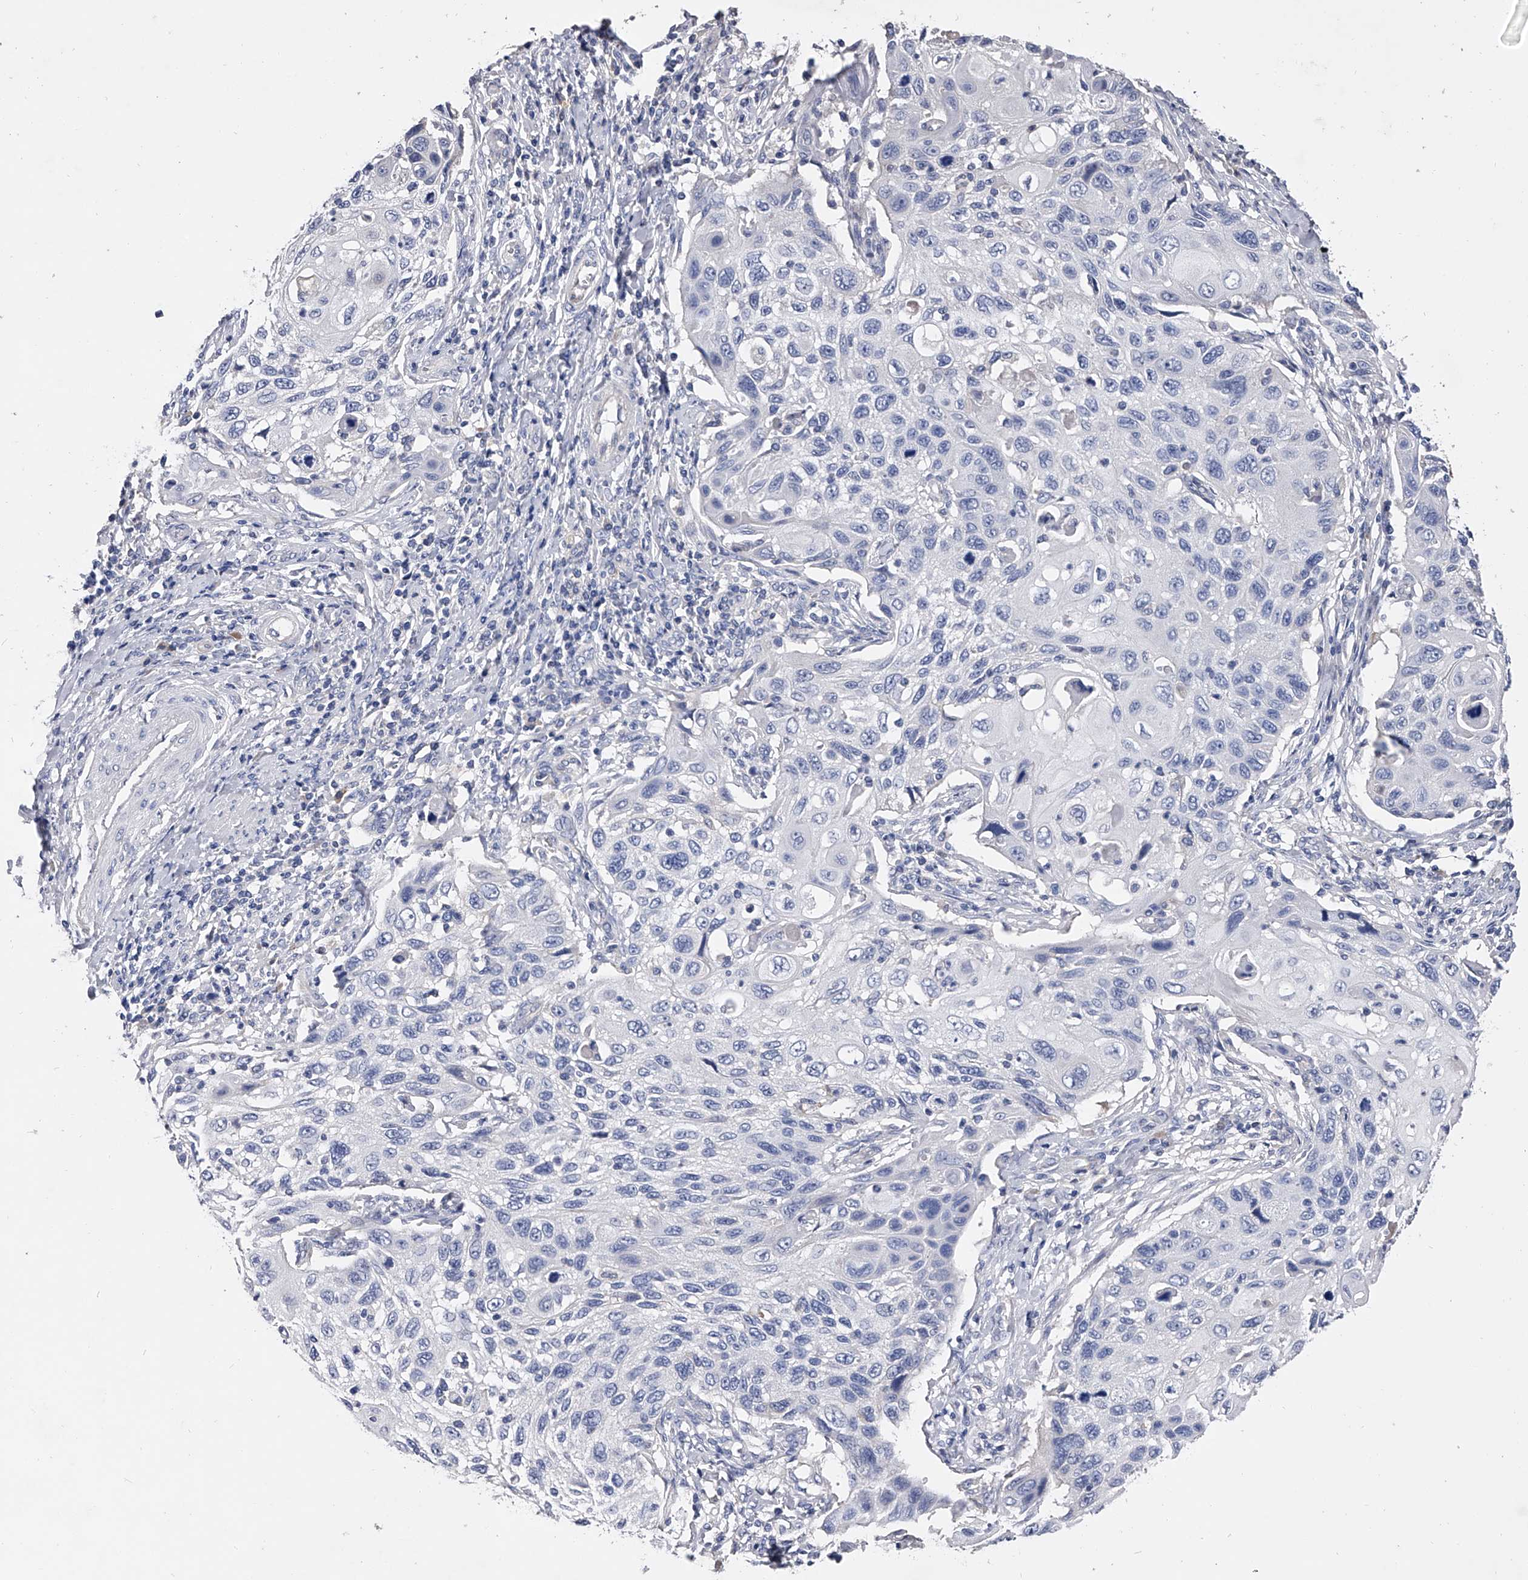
{"staining": {"intensity": "negative", "quantity": "none", "location": "none"}, "tissue": "cervical cancer", "cell_type": "Tumor cells", "image_type": "cancer", "snomed": [{"axis": "morphology", "description": "Squamous cell carcinoma, NOS"}, {"axis": "topography", "description": "Cervix"}], "caption": "DAB immunohistochemical staining of cervical cancer displays no significant staining in tumor cells.", "gene": "EFCAB7", "patient": {"sex": "female", "age": 70}}